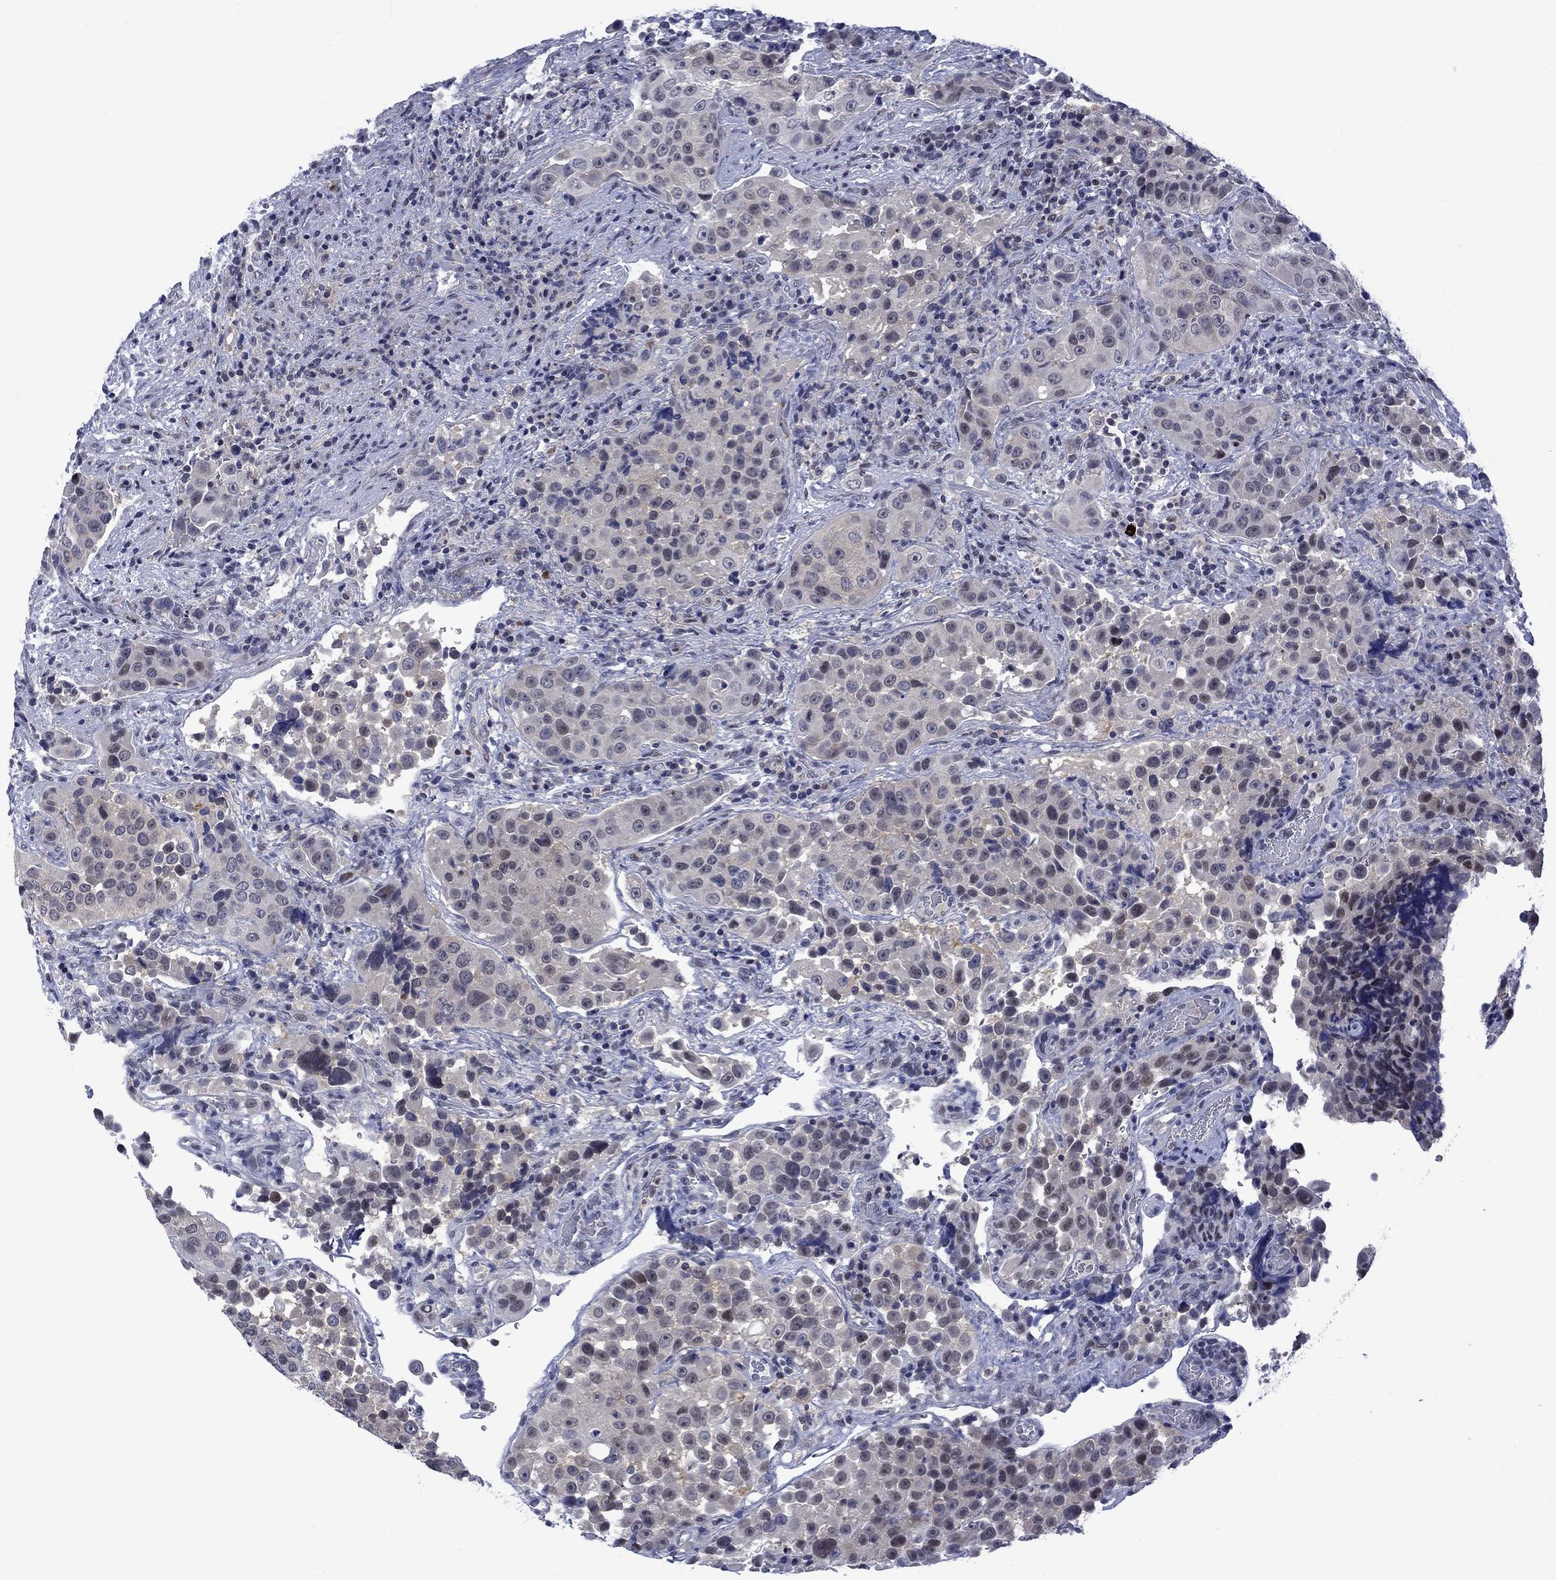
{"staining": {"intensity": "negative", "quantity": "none", "location": "none"}, "tissue": "urothelial cancer", "cell_type": "Tumor cells", "image_type": "cancer", "snomed": [{"axis": "morphology", "description": "Urothelial carcinoma, NOS"}, {"axis": "topography", "description": "Urinary bladder"}], "caption": "Human urothelial cancer stained for a protein using immunohistochemistry (IHC) reveals no positivity in tumor cells.", "gene": "AGL", "patient": {"sex": "male", "age": 52}}